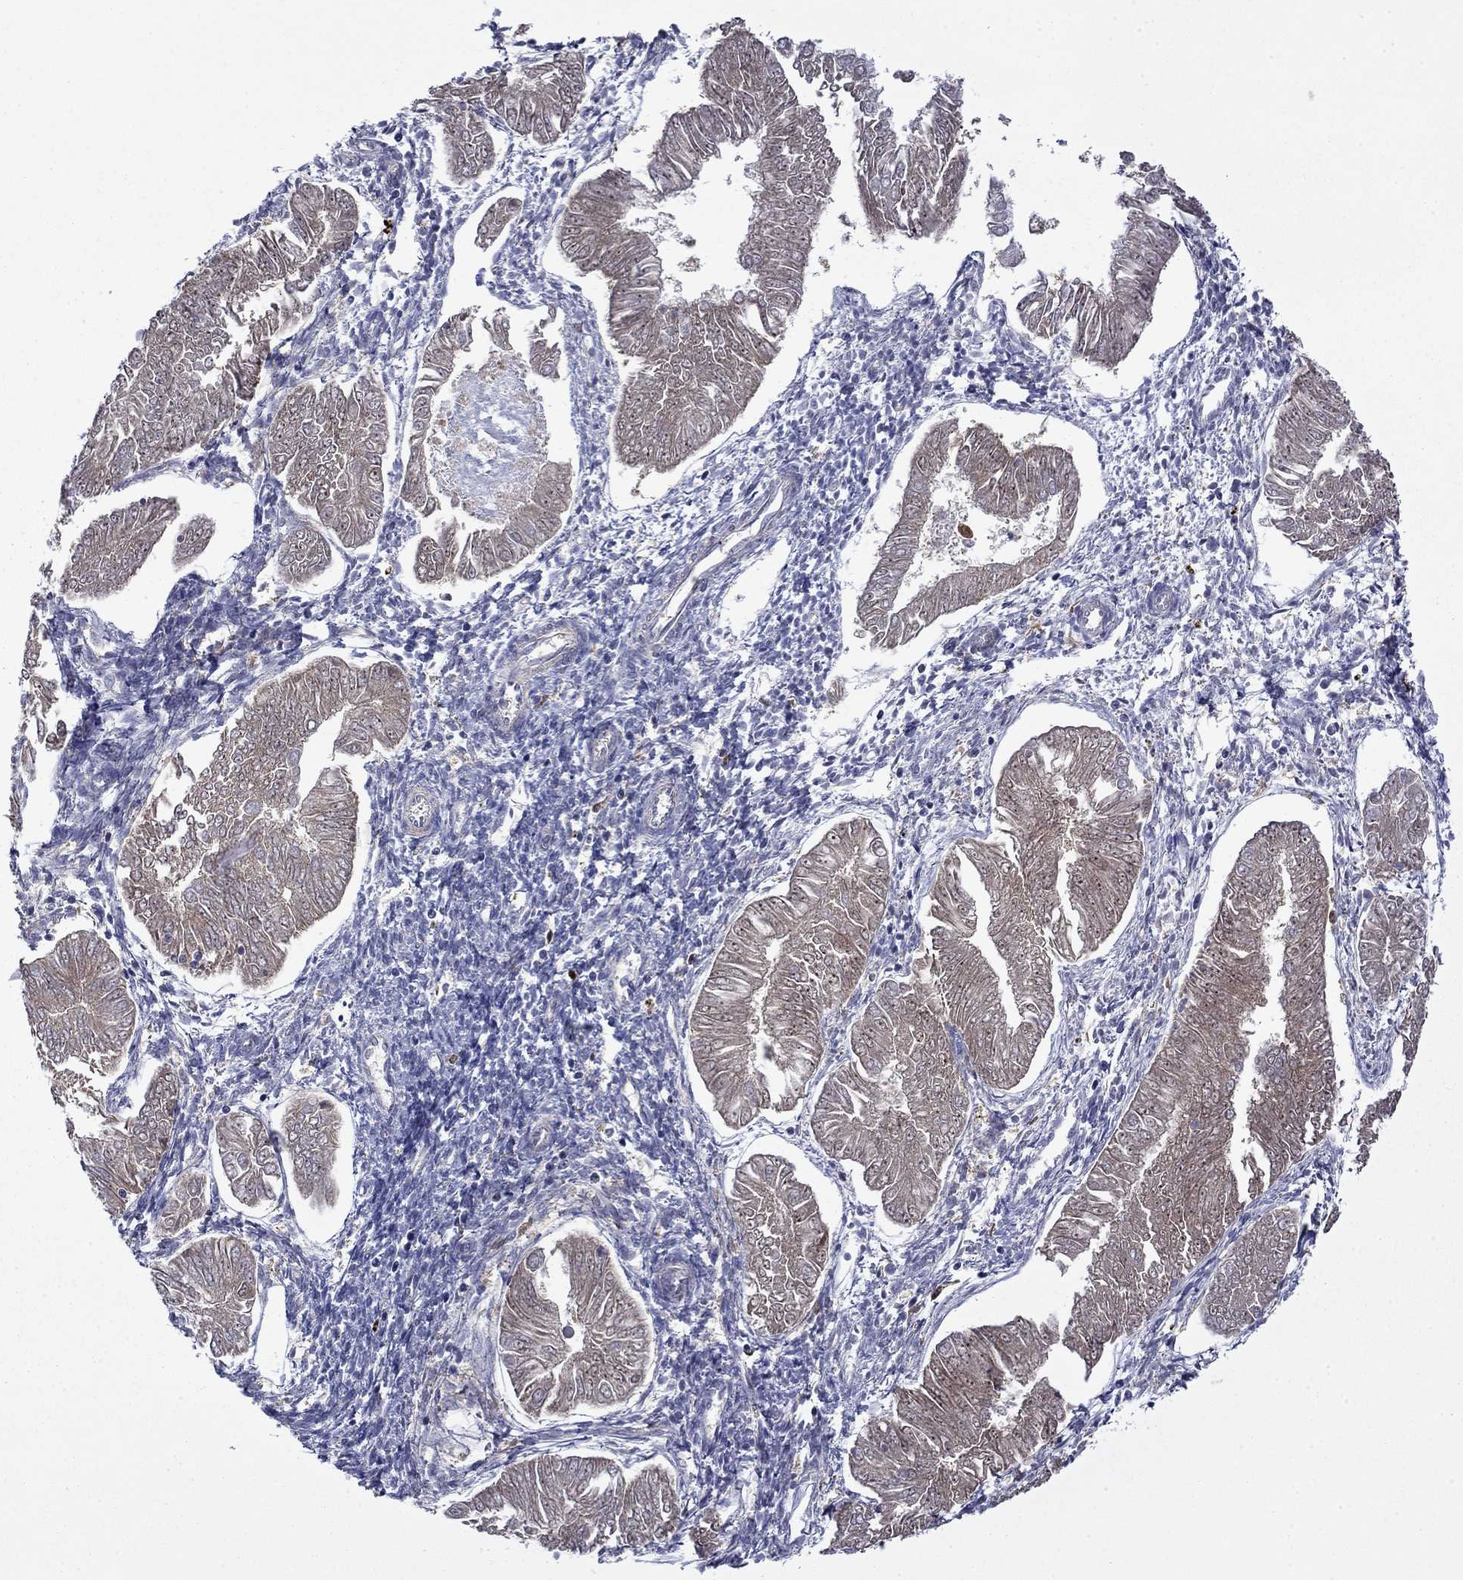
{"staining": {"intensity": "weak", "quantity": "25%-75%", "location": "cytoplasmic/membranous"}, "tissue": "endometrial cancer", "cell_type": "Tumor cells", "image_type": "cancer", "snomed": [{"axis": "morphology", "description": "Adenocarcinoma, NOS"}, {"axis": "topography", "description": "Endometrium"}], "caption": "Protein analysis of adenocarcinoma (endometrial) tissue demonstrates weak cytoplasmic/membranous positivity in approximately 25%-75% of tumor cells.", "gene": "TPMT", "patient": {"sex": "female", "age": 53}}